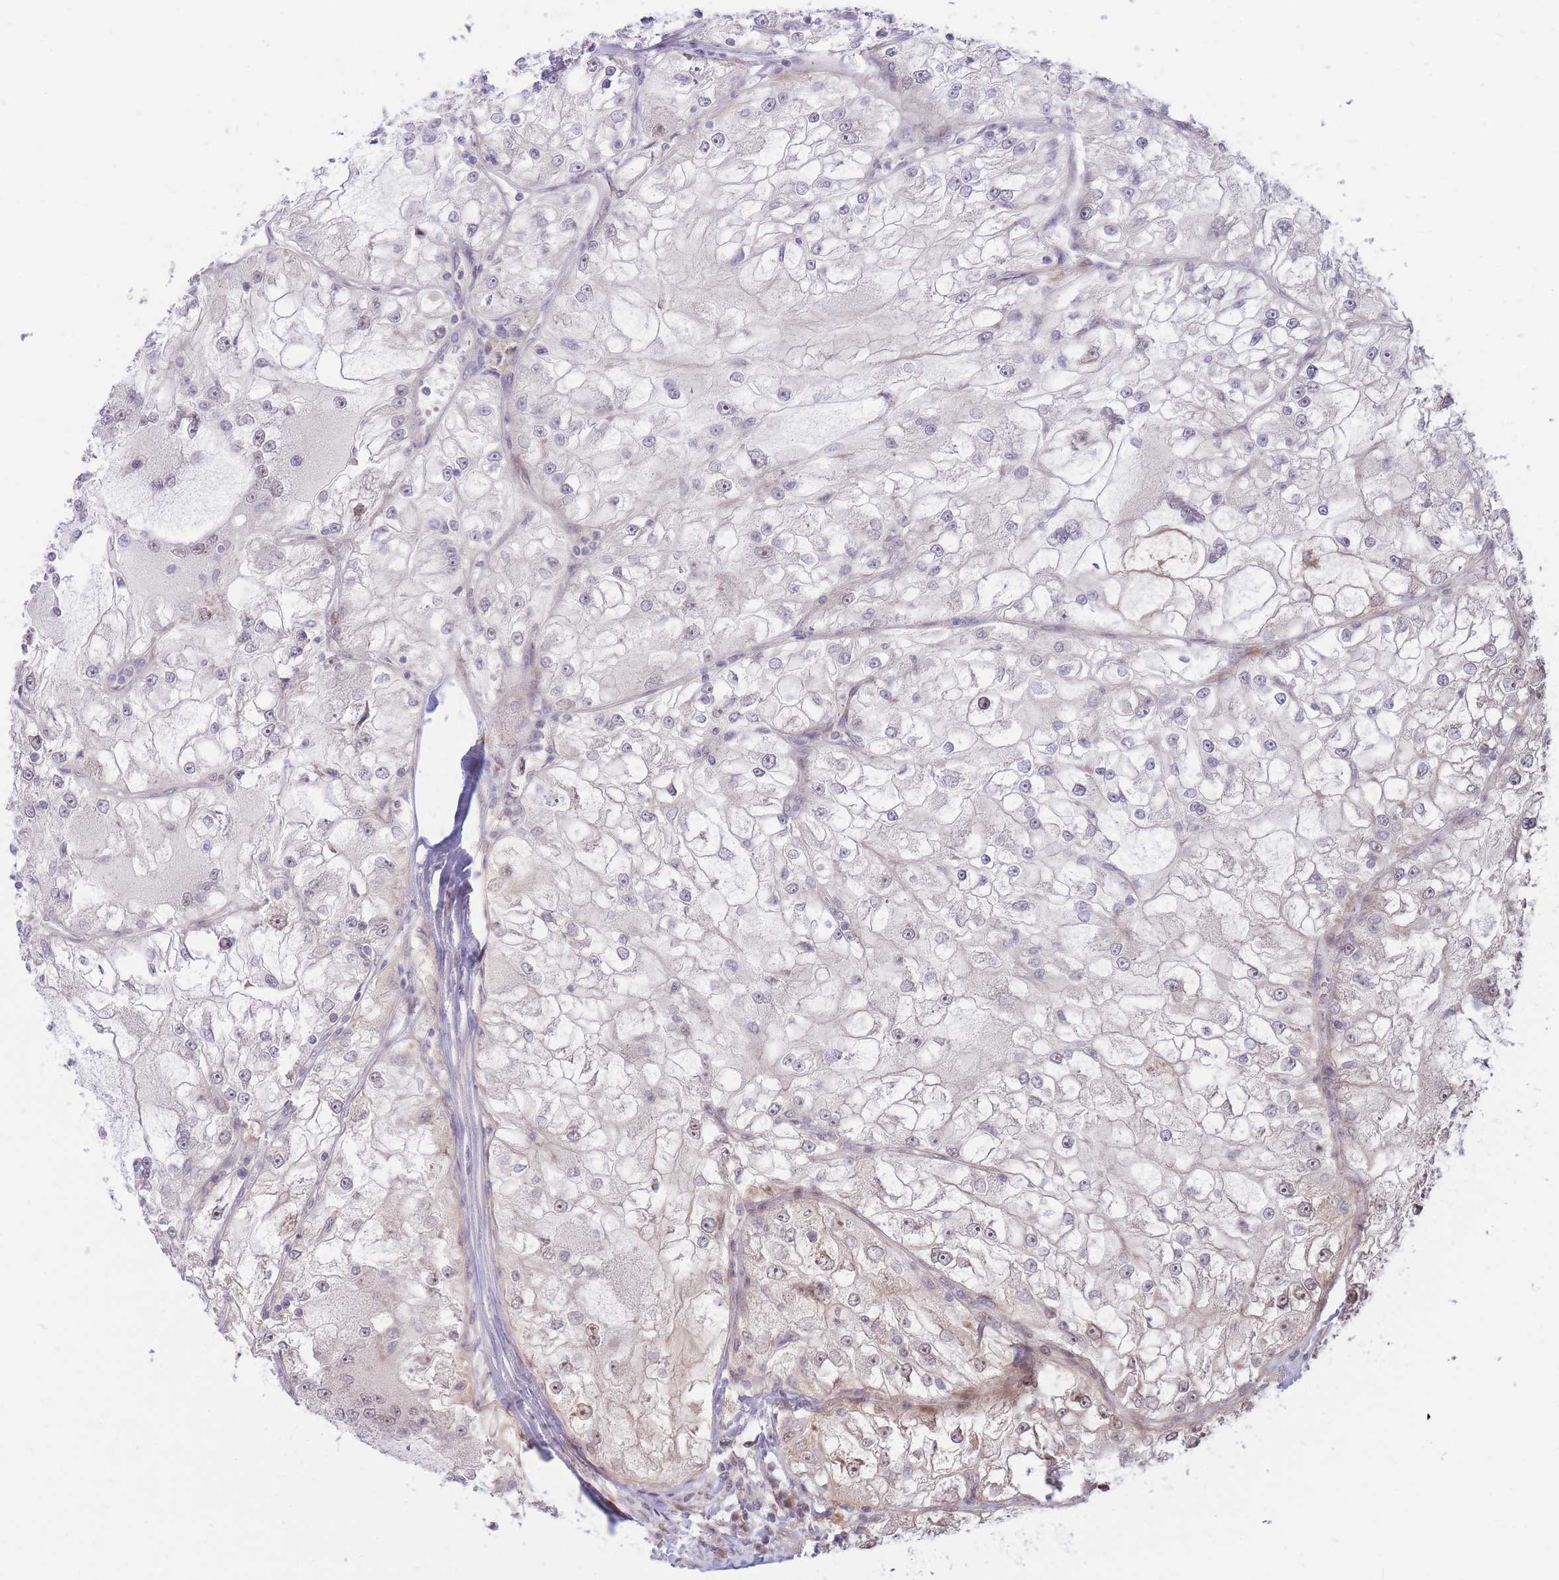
{"staining": {"intensity": "weak", "quantity": "<25%", "location": "nuclear"}, "tissue": "renal cancer", "cell_type": "Tumor cells", "image_type": "cancer", "snomed": [{"axis": "morphology", "description": "Adenocarcinoma, NOS"}, {"axis": "topography", "description": "Kidney"}], "caption": "The photomicrograph reveals no staining of tumor cells in adenocarcinoma (renal). (DAB (3,3'-diaminobenzidine) immunohistochemistry visualized using brightfield microscopy, high magnification).", "gene": "ERICH6B", "patient": {"sex": "female", "age": 72}}